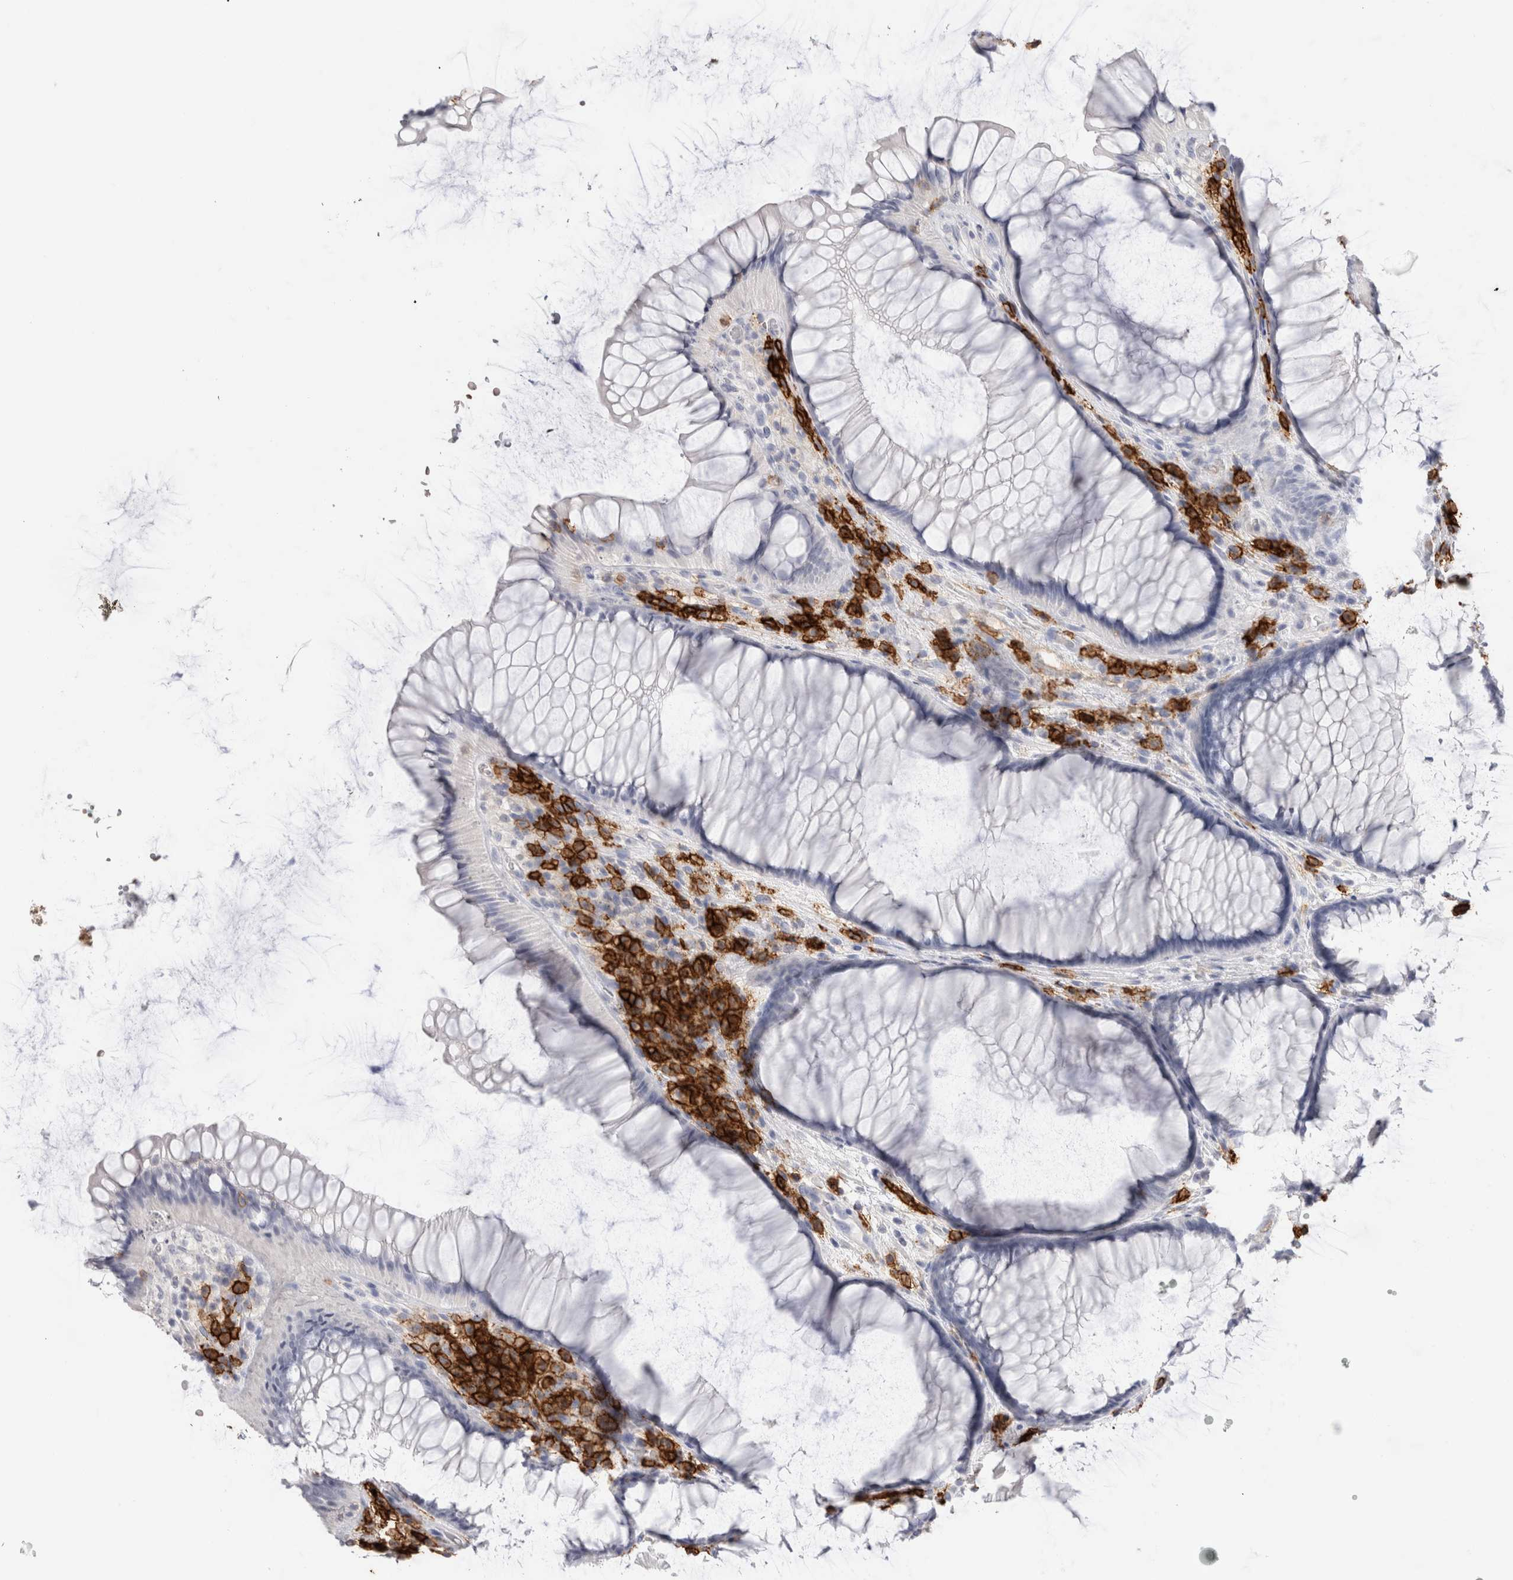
{"staining": {"intensity": "negative", "quantity": "none", "location": "none"}, "tissue": "rectum", "cell_type": "Glandular cells", "image_type": "normal", "snomed": [{"axis": "morphology", "description": "Normal tissue, NOS"}, {"axis": "topography", "description": "Rectum"}], "caption": "IHC micrograph of unremarkable rectum stained for a protein (brown), which exhibits no expression in glandular cells.", "gene": "CD38", "patient": {"sex": "male", "age": 51}}